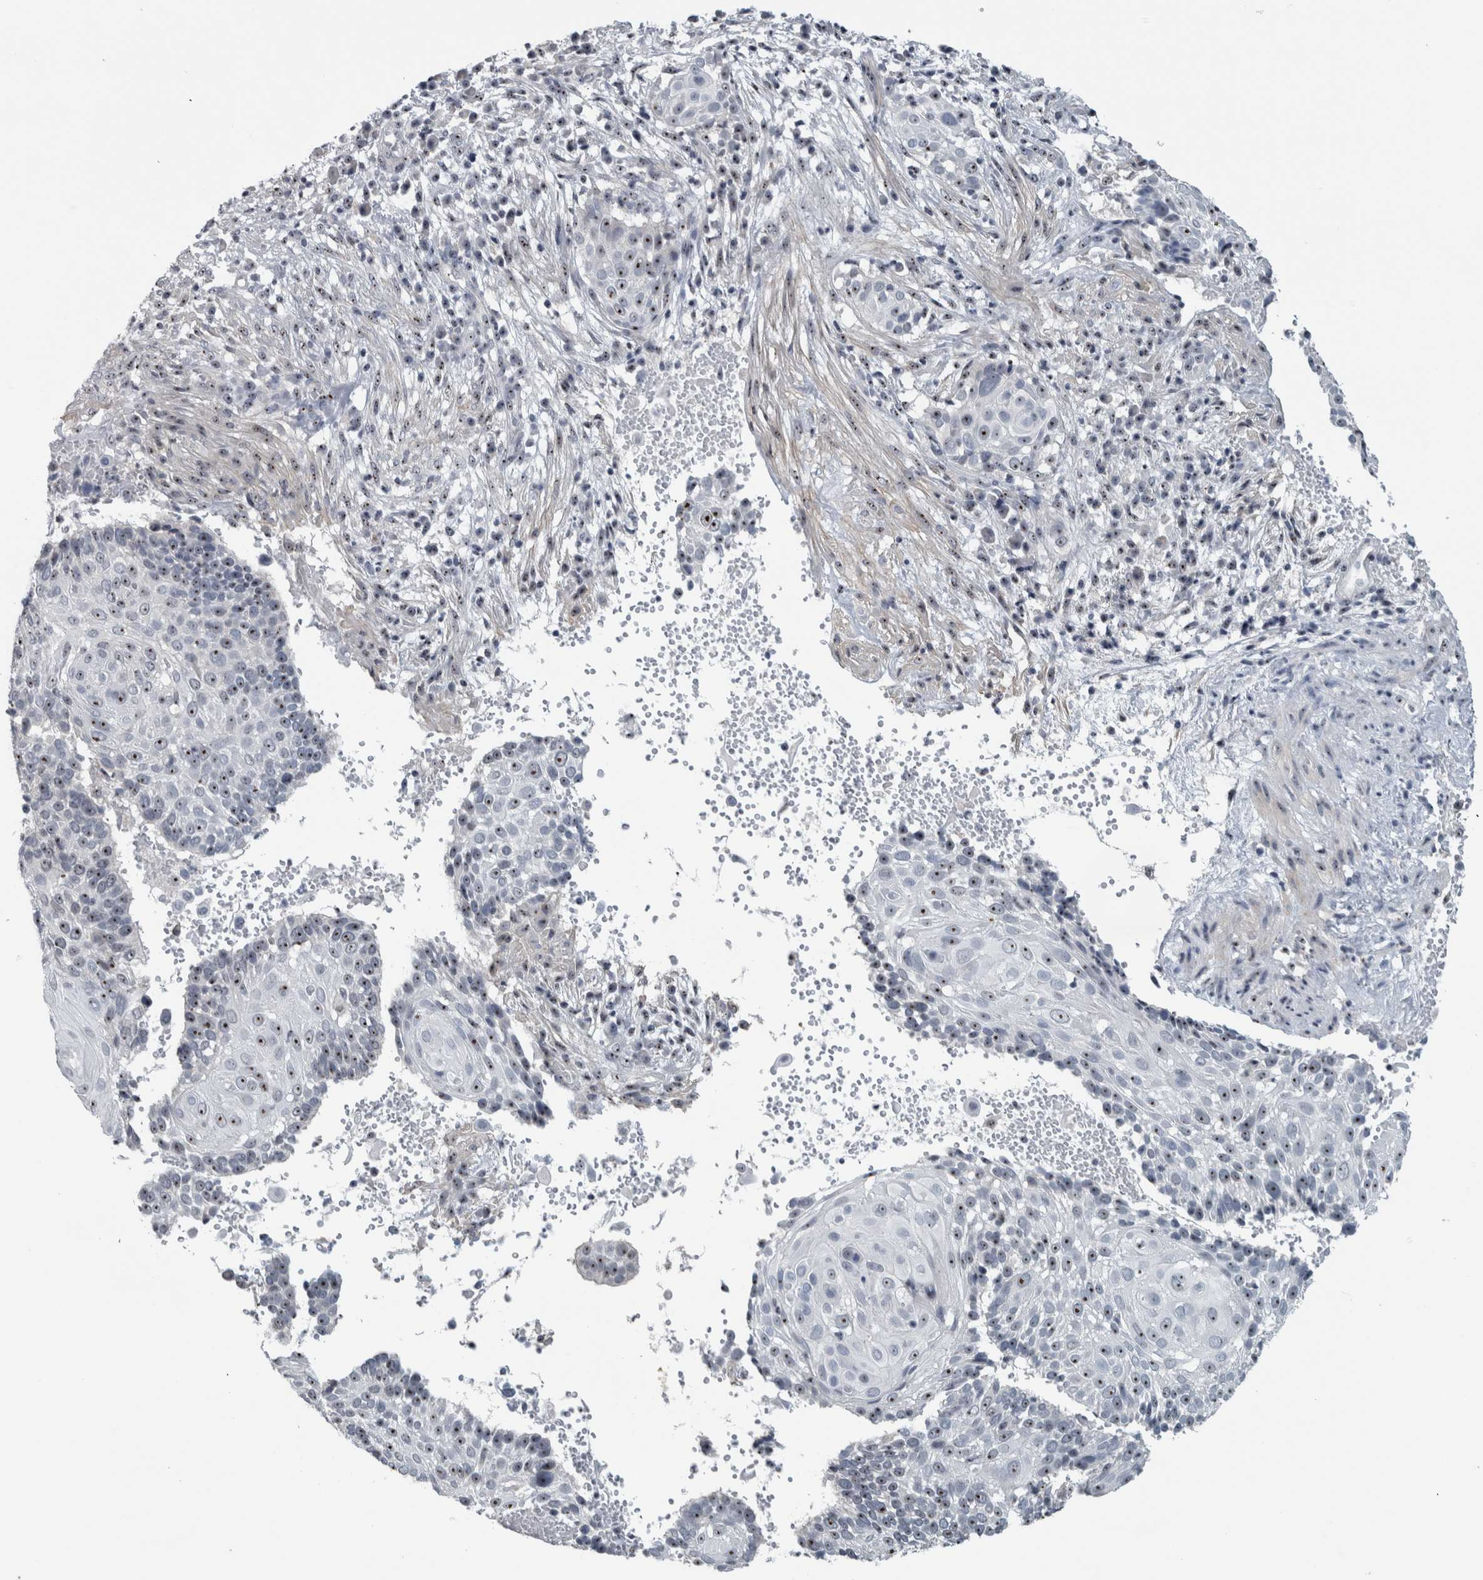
{"staining": {"intensity": "moderate", "quantity": ">75%", "location": "nuclear"}, "tissue": "cervical cancer", "cell_type": "Tumor cells", "image_type": "cancer", "snomed": [{"axis": "morphology", "description": "Squamous cell carcinoma, NOS"}, {"axis": "topography", "description": "Cervix"}], "caption": "Protein staining reveals moderate nuclear expression in approximately >75% of tumor cells in cervical squamous cell carcinoma.", "gene": "UTP6", "patient": {"sex": "female", "age": 74}}